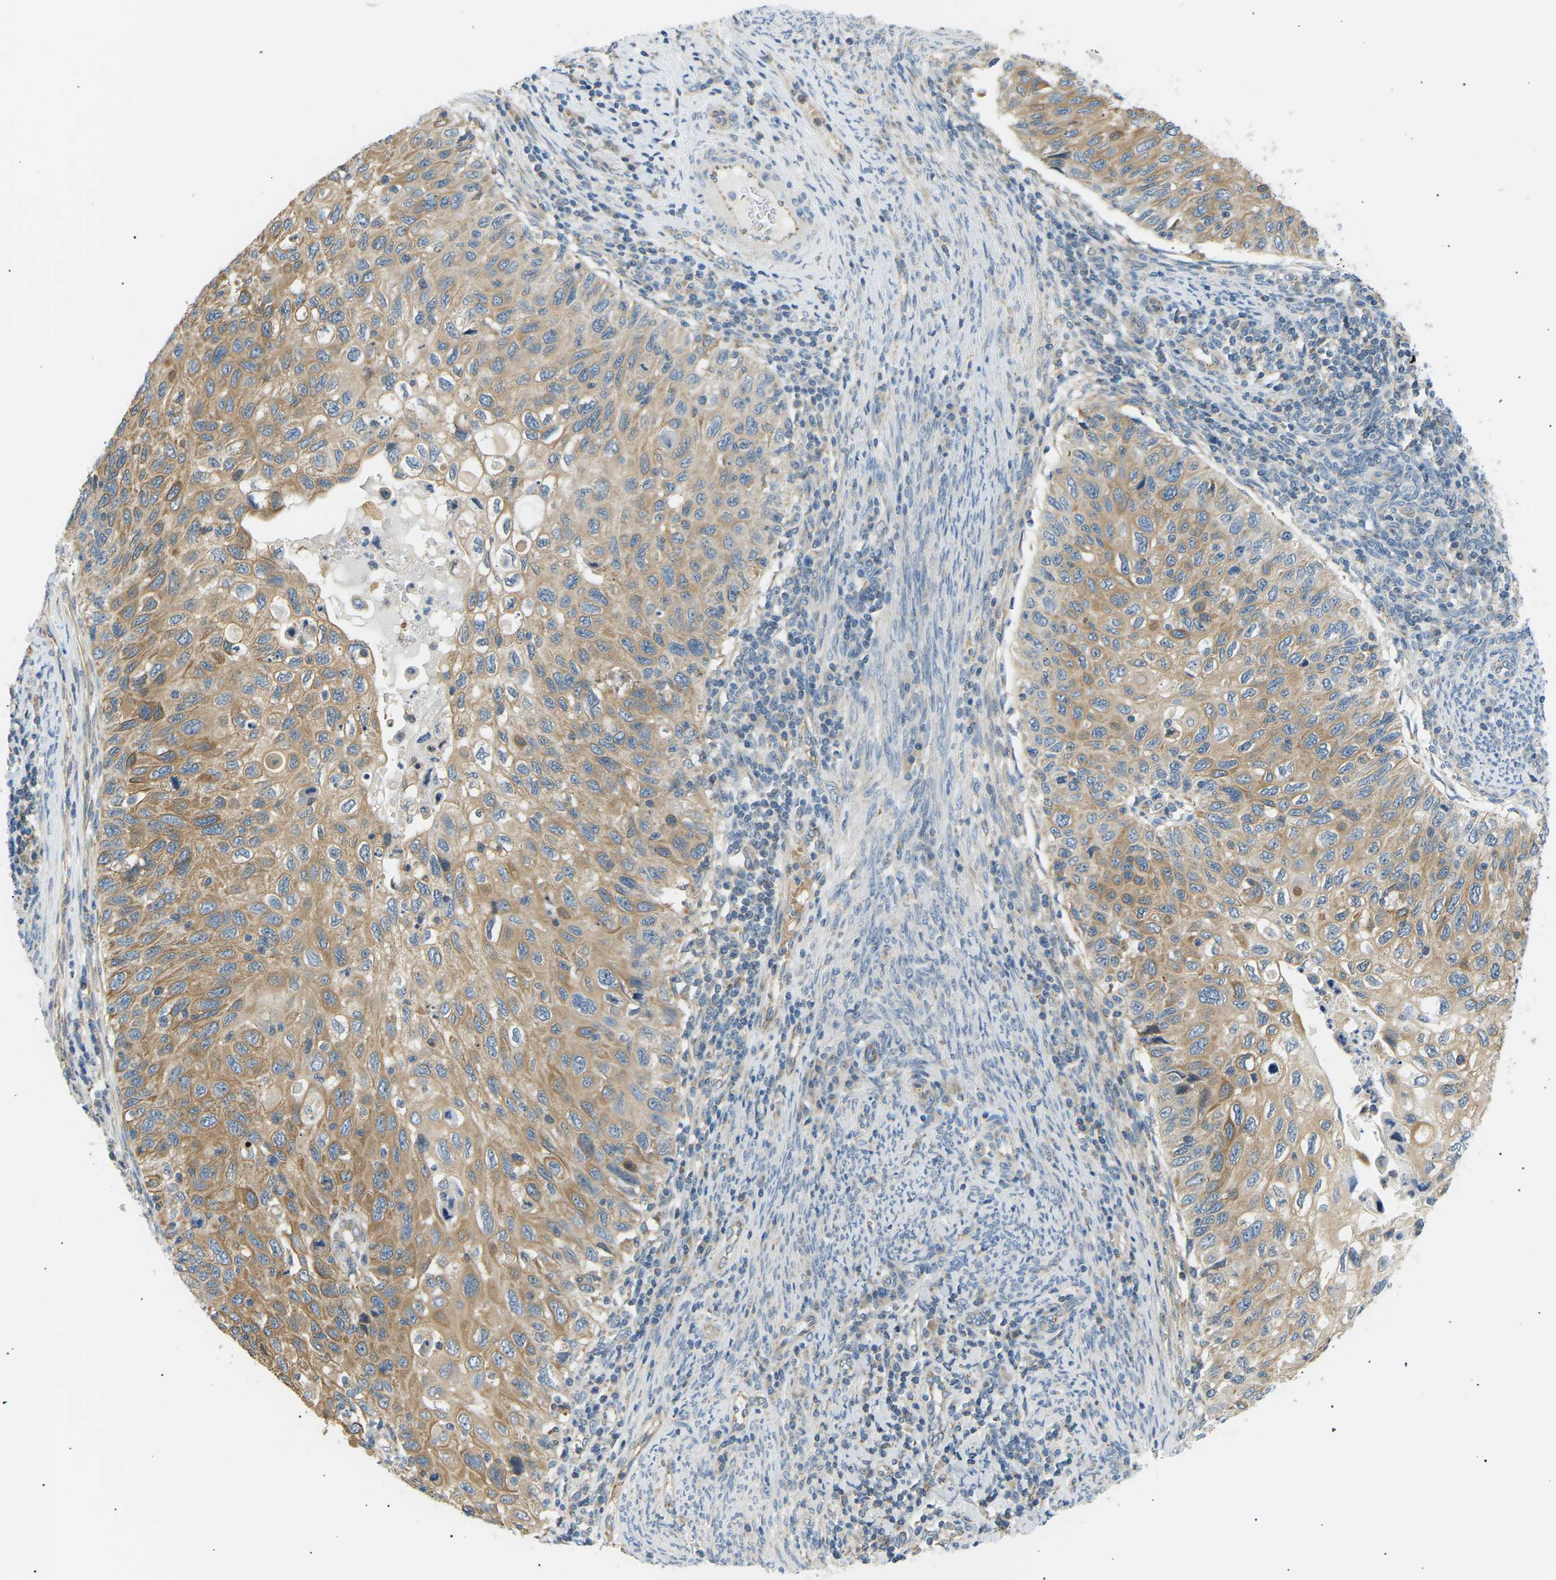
{"staining": {"intensity": "moderate", "quantity": ">75%", "location": "cytoplasmic/membranous"}, "tissue": "cervical cancer", "cell_type": "Tumor cells", "image_type": "cancer", "snomed": [{"axis": "morphology", "description": "Squamous cell carcinoma, NOS"}, {"axis": "topography", "description": "Cervix"}], "caption": "Immunohistochemistry (IHC) (DAB) staining of human squamous cell carcinoma (cervical) shows moderate cytoplasmic/membranous protein staining in approximately >75% of tumor cells.", "gene": "TBC1D8", "patient": {"sex": "female", "age": 70}}